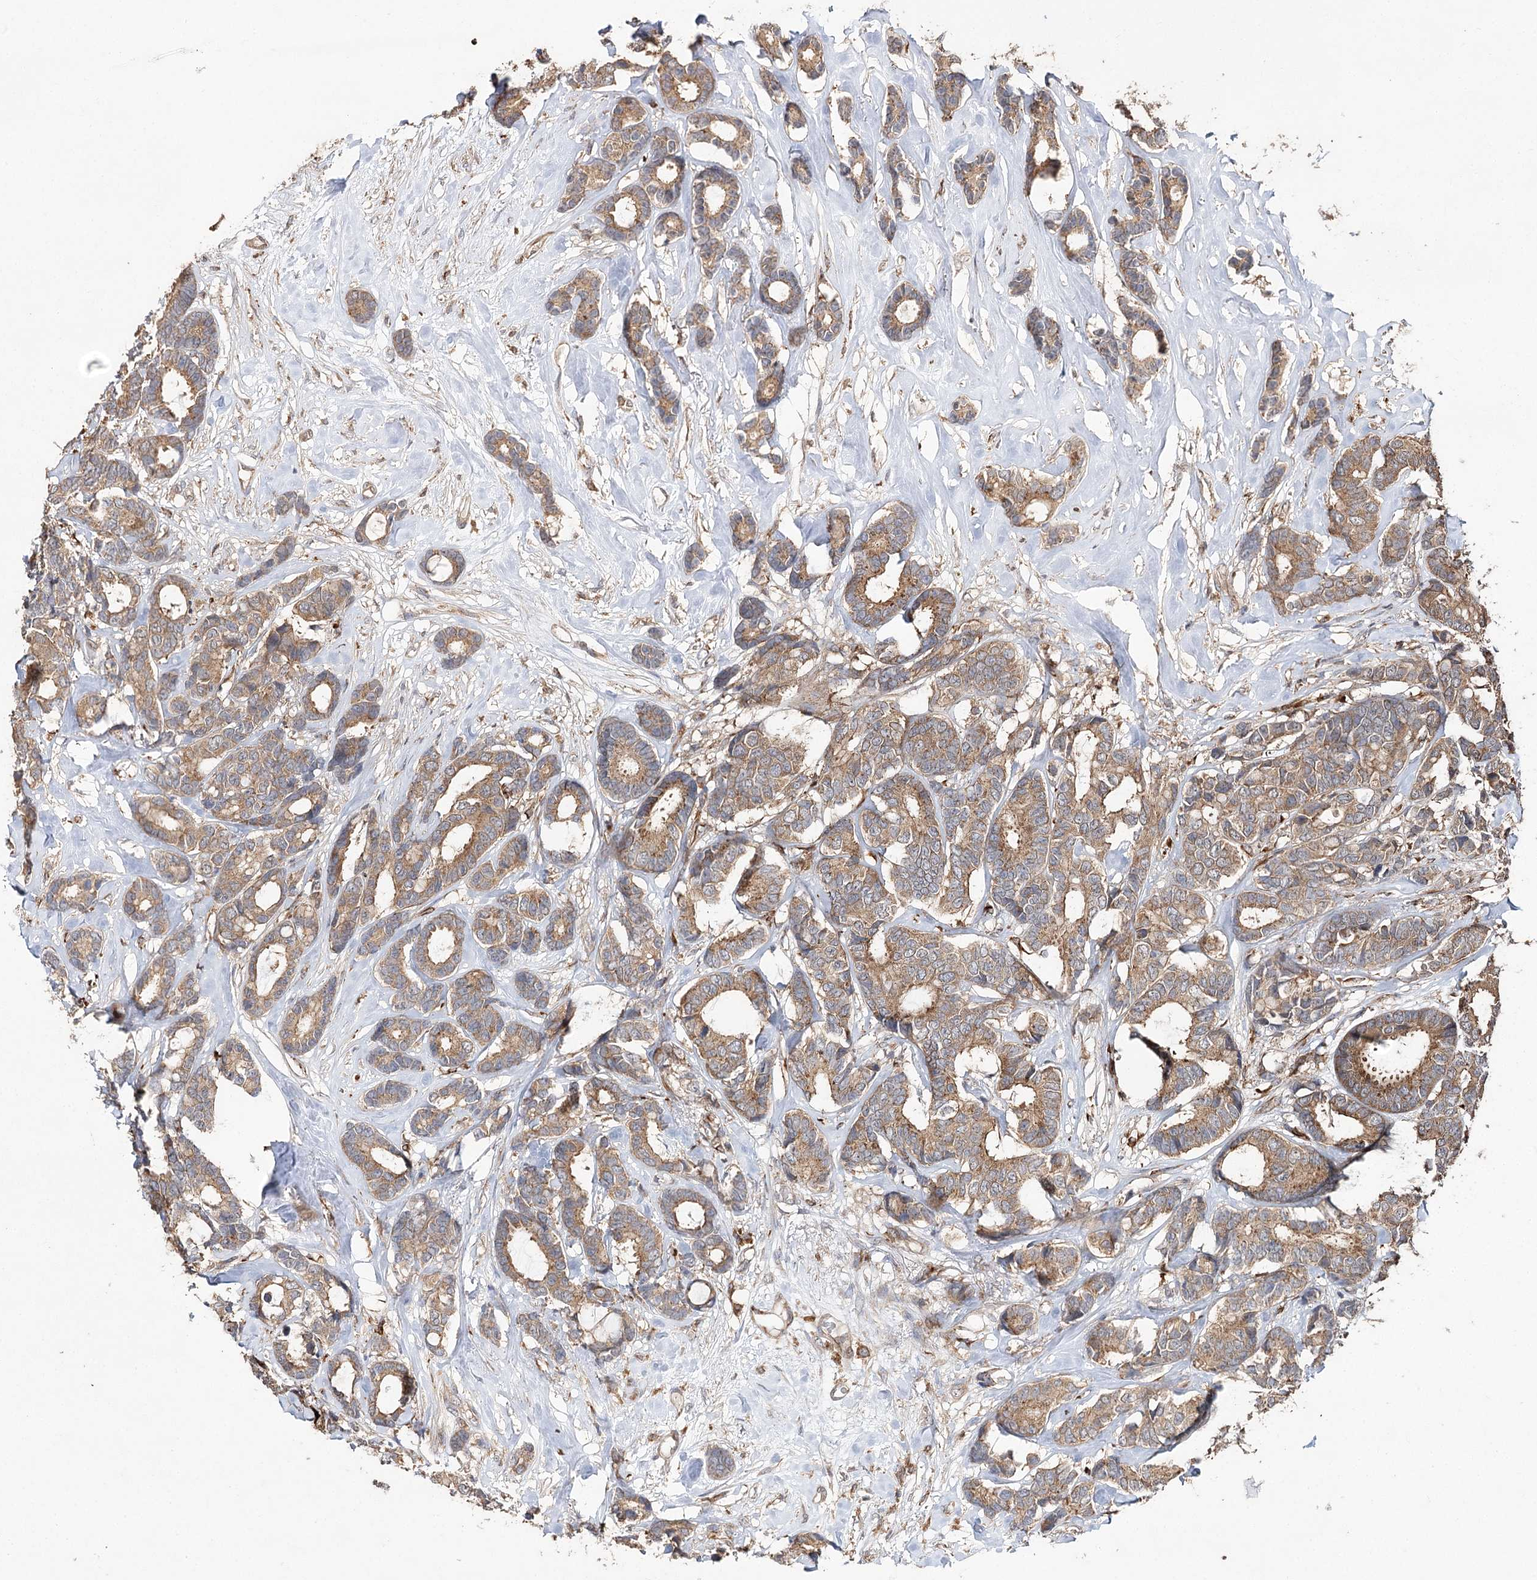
{"staining": {"intensity": "moderate", "quantity": ">75%", "location": "cytoplasmic/membranous"}, "tissue": "breast cancer", "cell_type": "Tumor cells", "image_type": "cancer", "snomed": [{"axis": "morphology", "description": "Duct carcinoma"}, {"axis": "topography", "description": "Breast"}], "caption": "Breast cancer stained with a protein marker reveals moderate staining in tumor cells.", "gene": "DMXL1", "patient": {"sex": "female", "age": 87}}